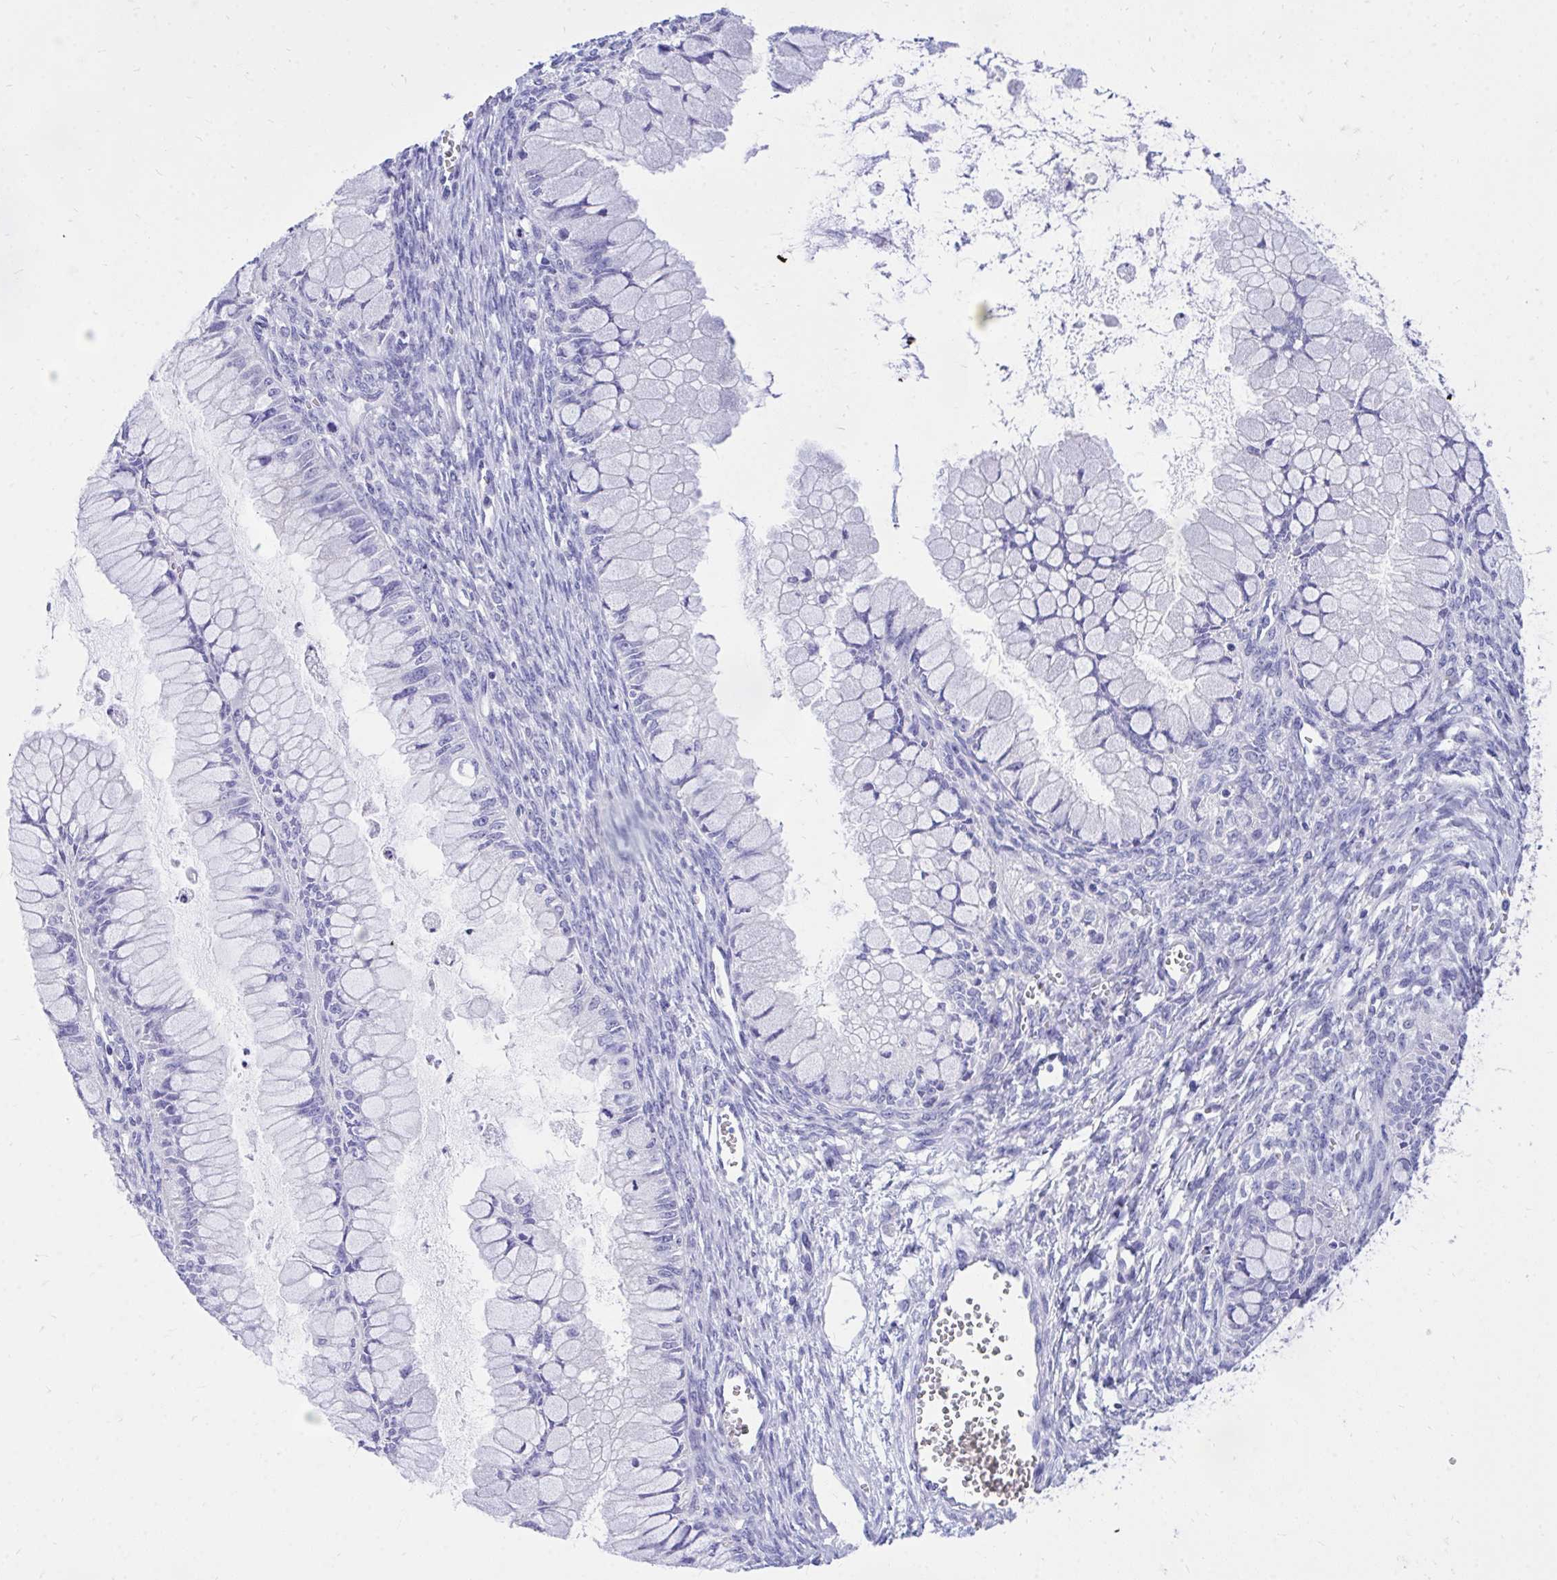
{"staining": {"intensity": "negative", "quantity": "none", "location": "none"}, "tissue": "ovarian cancer", "cell_type": "Tumor cells", "image_type": "cancer", "snomed": [{"axis": "morphology", "description": "Cystadenocarcinoma, mucinous, NOS"}, {"axis": "topography", "description": "Ovary"}], "caption": "High power microscopy image of an immunohistochemistry (IHC) photomicrograph of mucinous cystadenocarcinoma (ovarian), revealing no significant expression in tumor cells.", "gene": "MON1A", "patient": {"sex": "female", "age": 34}}